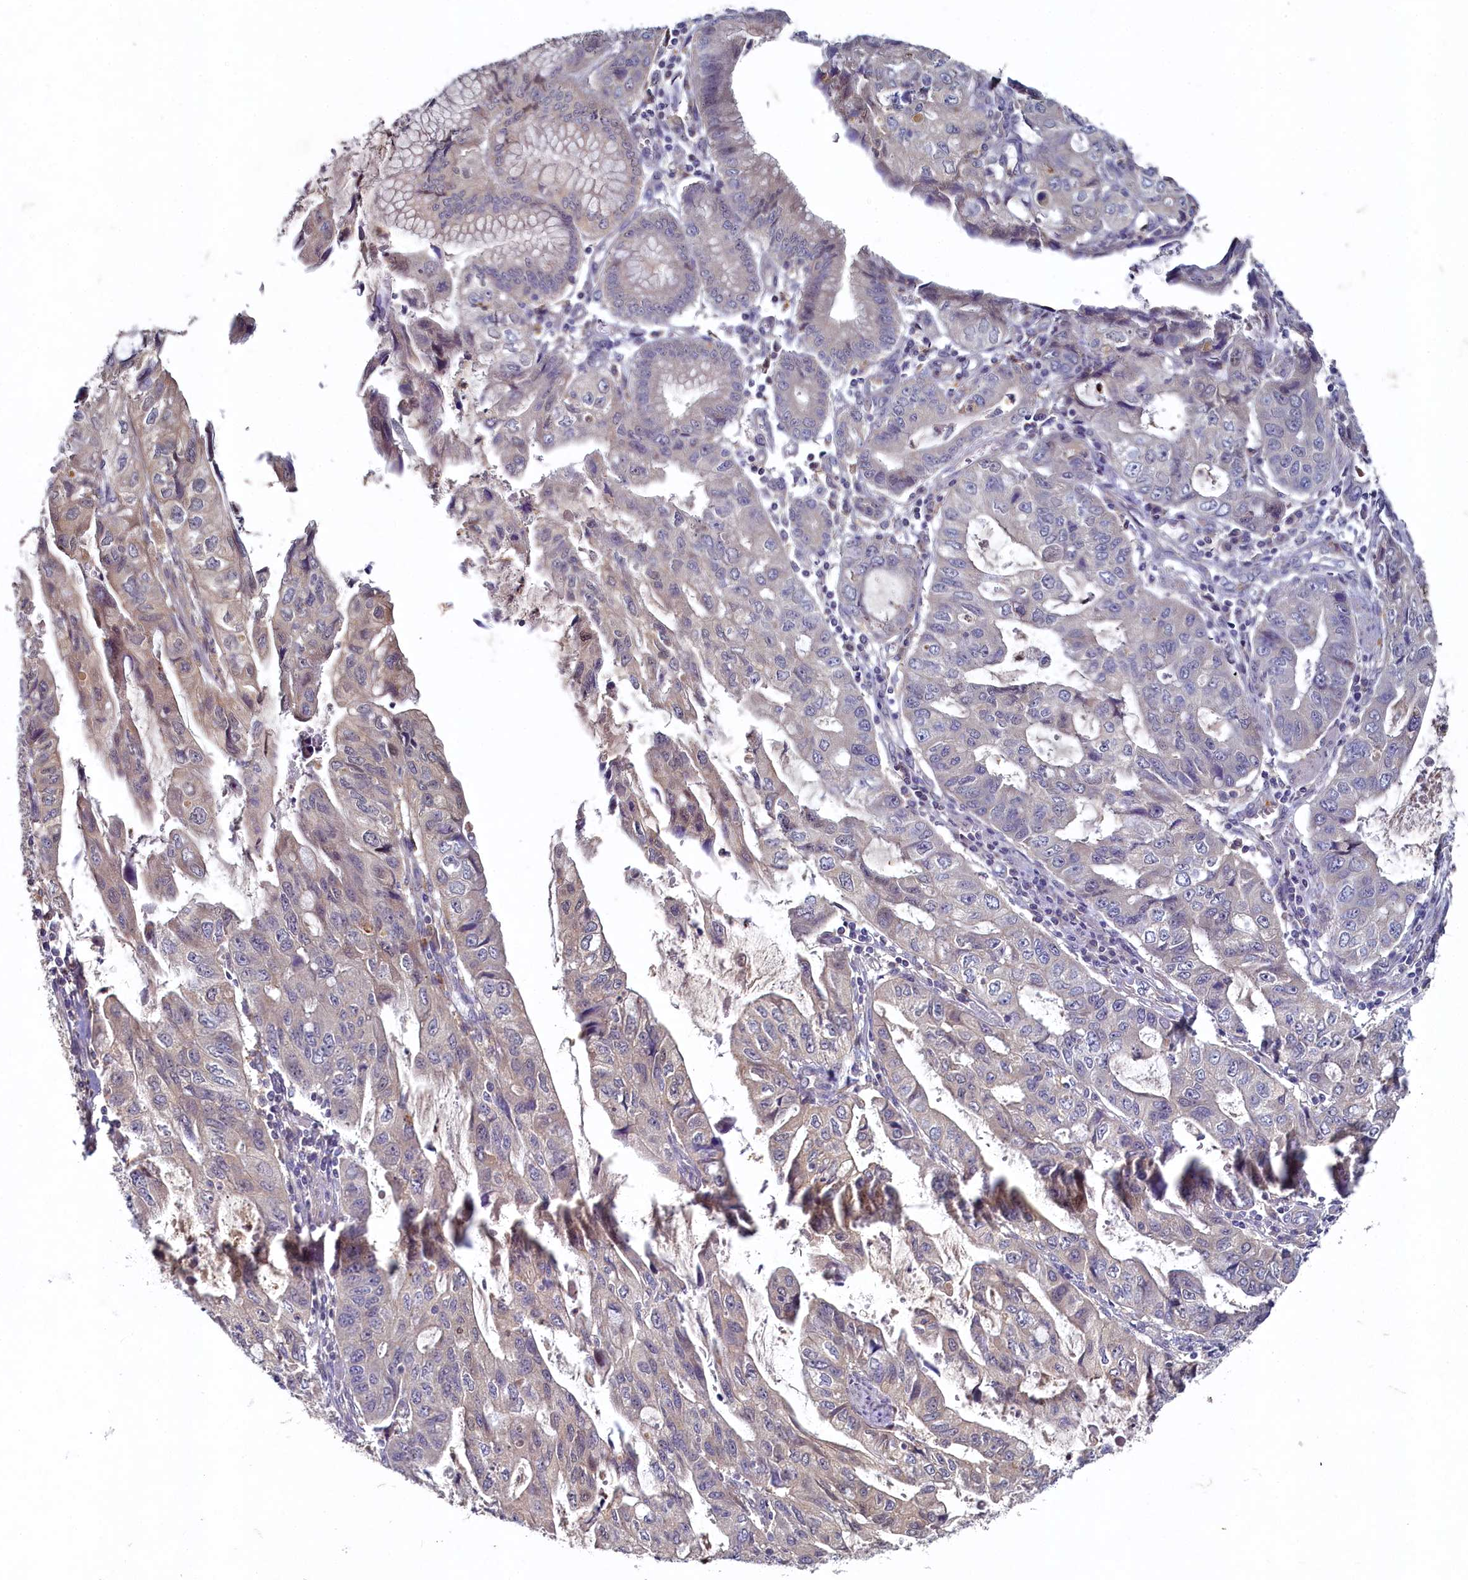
{"staining": {"intensity": "negative", "quantity": "none", "location": "none"}, "tissue": "stomach cancer", "cell_type": "Tumor cells", "image_type": "cancer", "snomed": [{"axis": "morphology", "description": "Adenocarcinoma, NOS"}, {"axis": "topography", "description": "Stomach, upper"}], "caption": "IHC of human stomach adenocarcinoma displays no staining in tumor cells.", "gene": "HERC3", "patient": {"sex": "female", "age": 52}}